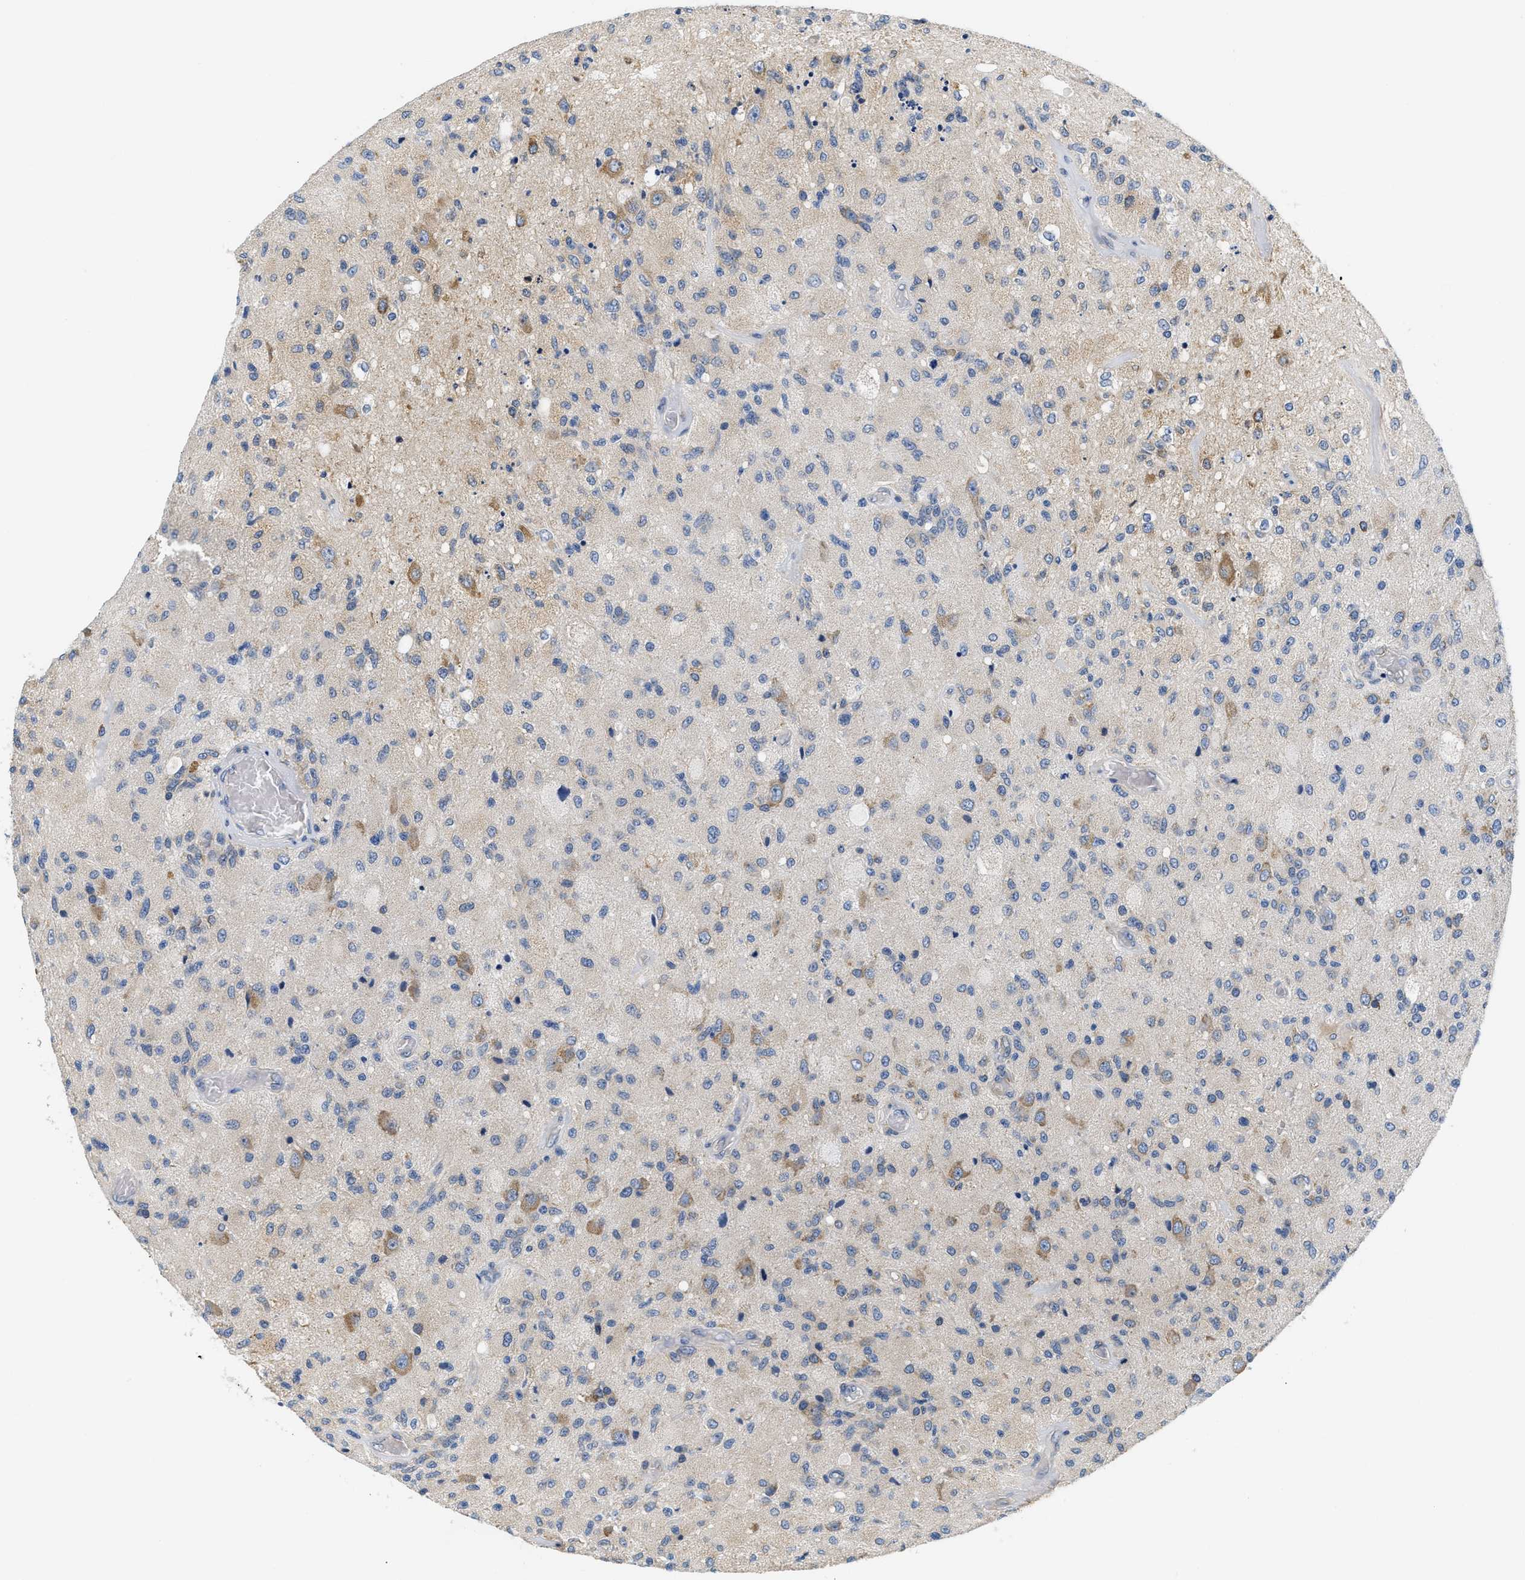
{"staining": {"intensity": "negative", "quantity": "none", "location": "none"}, "tissue": "glioma", "cell_type": "Tumor cells", "image_type": "cancer", "snomed": [{"axis": "morphology", "description": "Normal tissue, NOS"}, {"axis": "morphology", "description": "Glioma, malignant, High grade"}, {"axis": "topography", "description": "Cerebral cortex"}], "caption": "The image shows no staining of tumor cells in glioma. (Immunohistochemistry, brightfield microscopy, high magnification).", "gene": "HDHD3", "patient": {"sex": "male", "age": 77}}